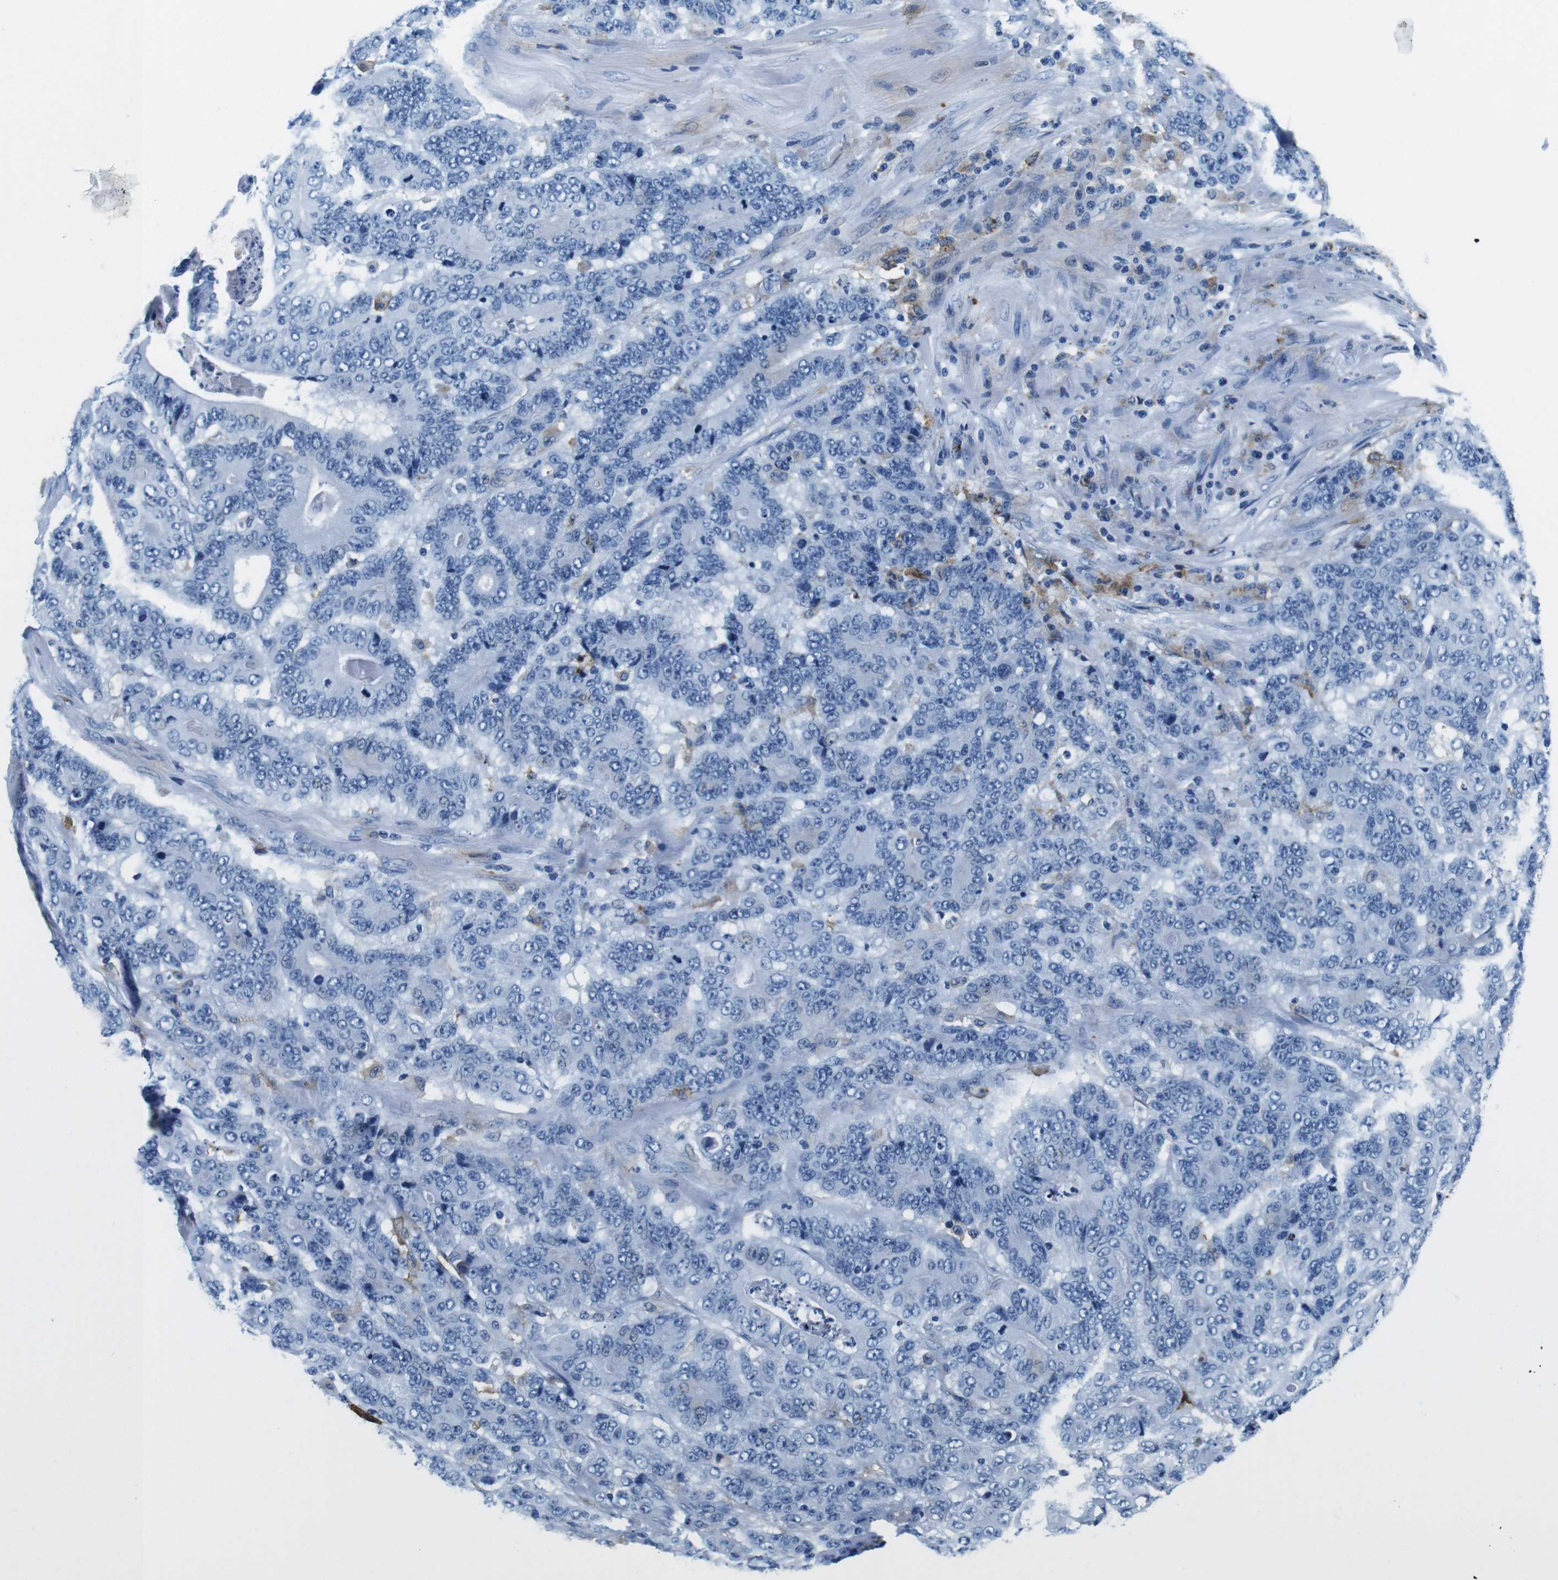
{"staining": {"intensity": "negative", "quantity": "none", "location": "none"}, "tissue": "stomach cancer", "cell_type": "Tumor cells", "image_type": "cancer", "snomed": [{"axis": "morphology", "description": "Adenocarcinoma, NOS"}, {"axis": "topography", "description": "Stomach"}], "caption": "Stomach cancer (adenocarcinoma) was stained to show a protein in brown. There is no significant positivity in tumor cells. Nuclei are stained in blue.", "gene": "HLA-DRB1", "patient": {"sex": "female", "age": 73}}